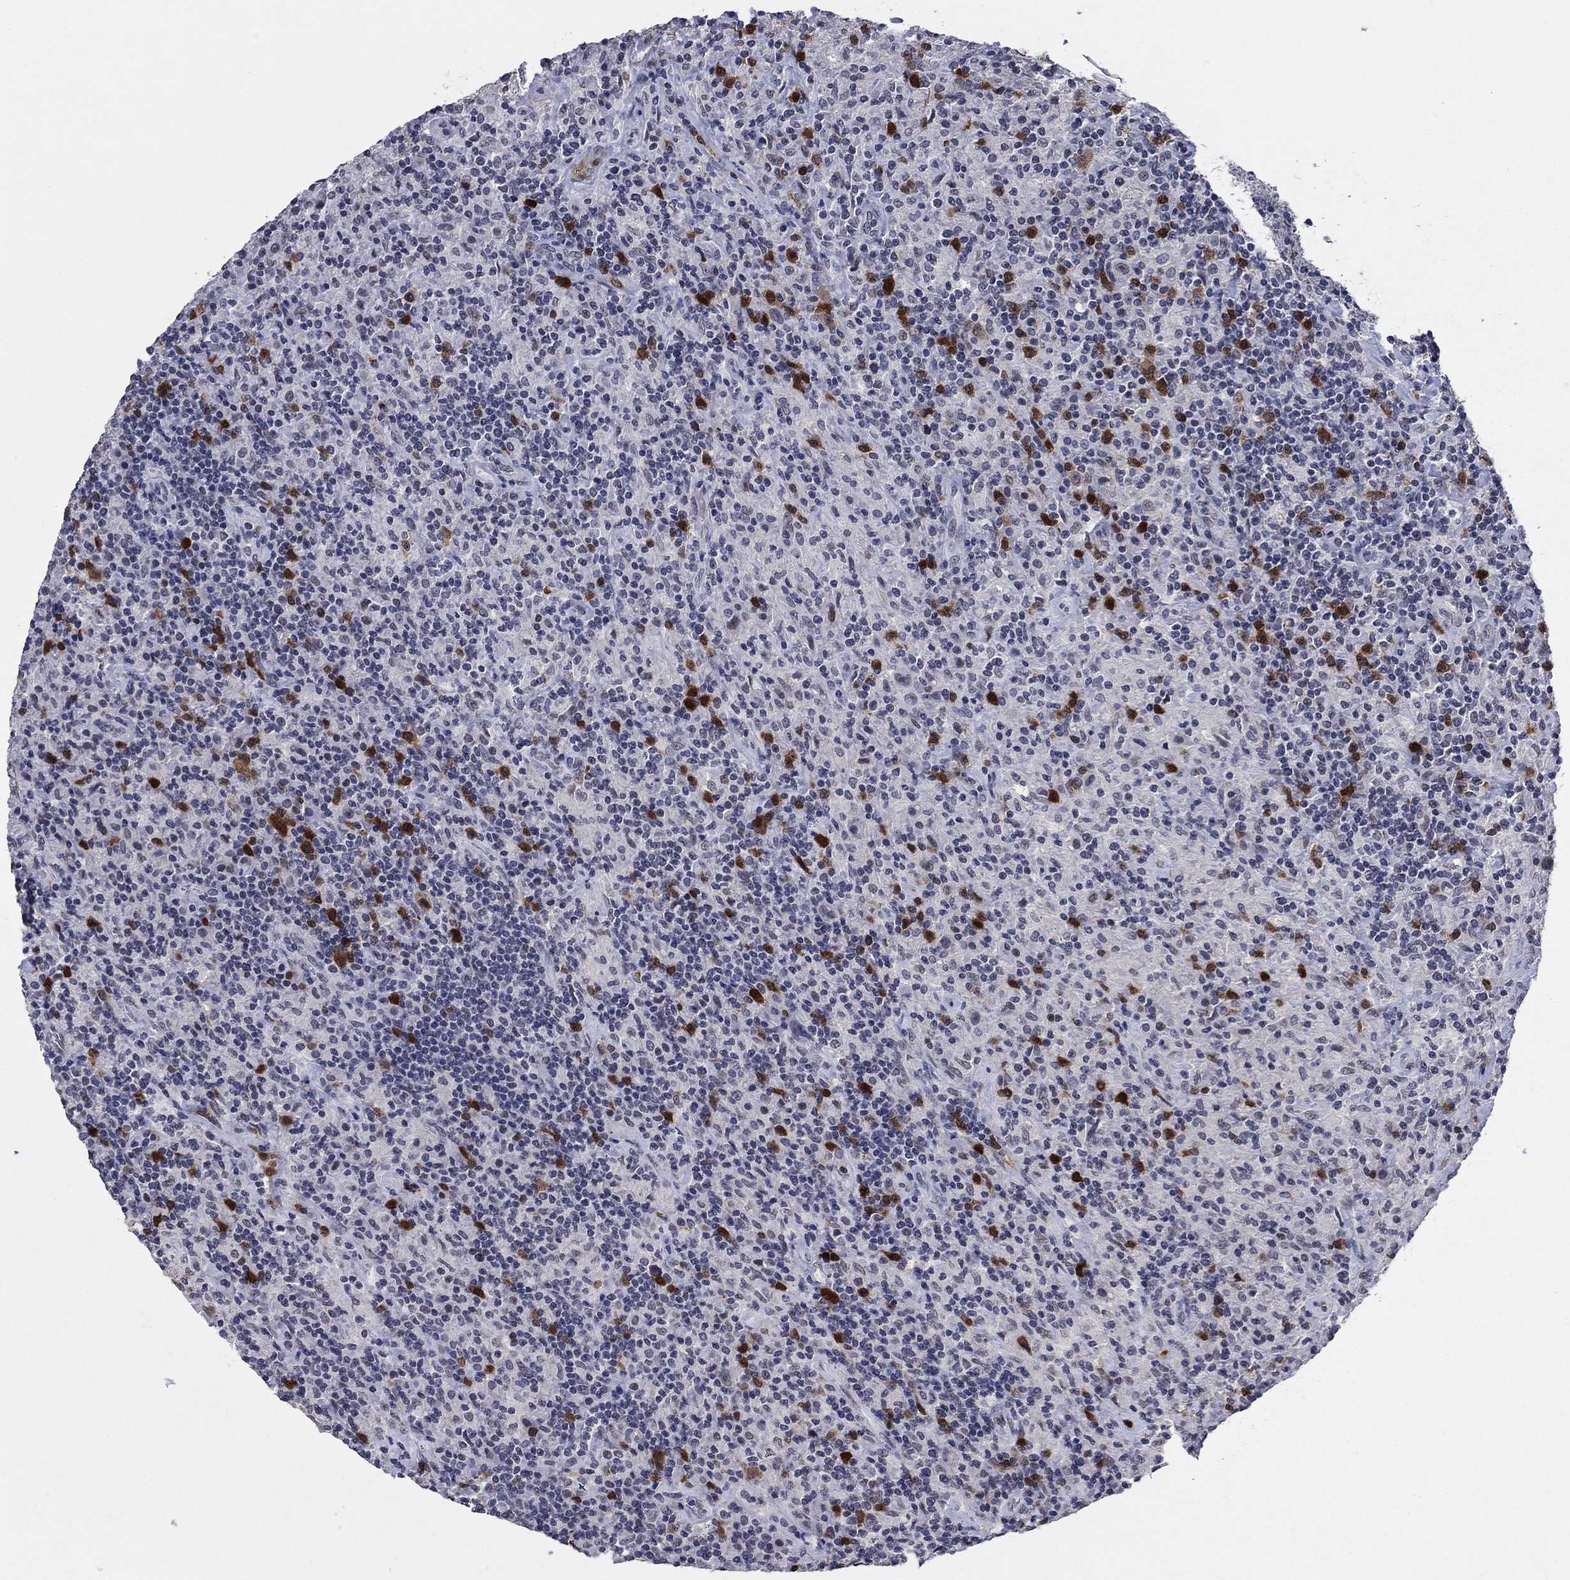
{"staining": {"intensity": "negative", "quantity": "none", "location": "none"}, "tissue": "lymphoma", "cell_type": "Tumor cells", "image_type": "cancer", "snomed": [{"axis": "morphology", "description": "Hodgkin's disease, NOS"}, {"axis": "topography", "description": "Lymph node"}], "caption": "Immunohistochemistry (IHC) photomicrograph of neoplastic tissue: human lymphoma stained with DAB (3,3'-diaminobenzidine) shows no significant protein positivity in tumor cells.", "gene": "TYMS", "patient": {"sex": "male", "age": 70}}